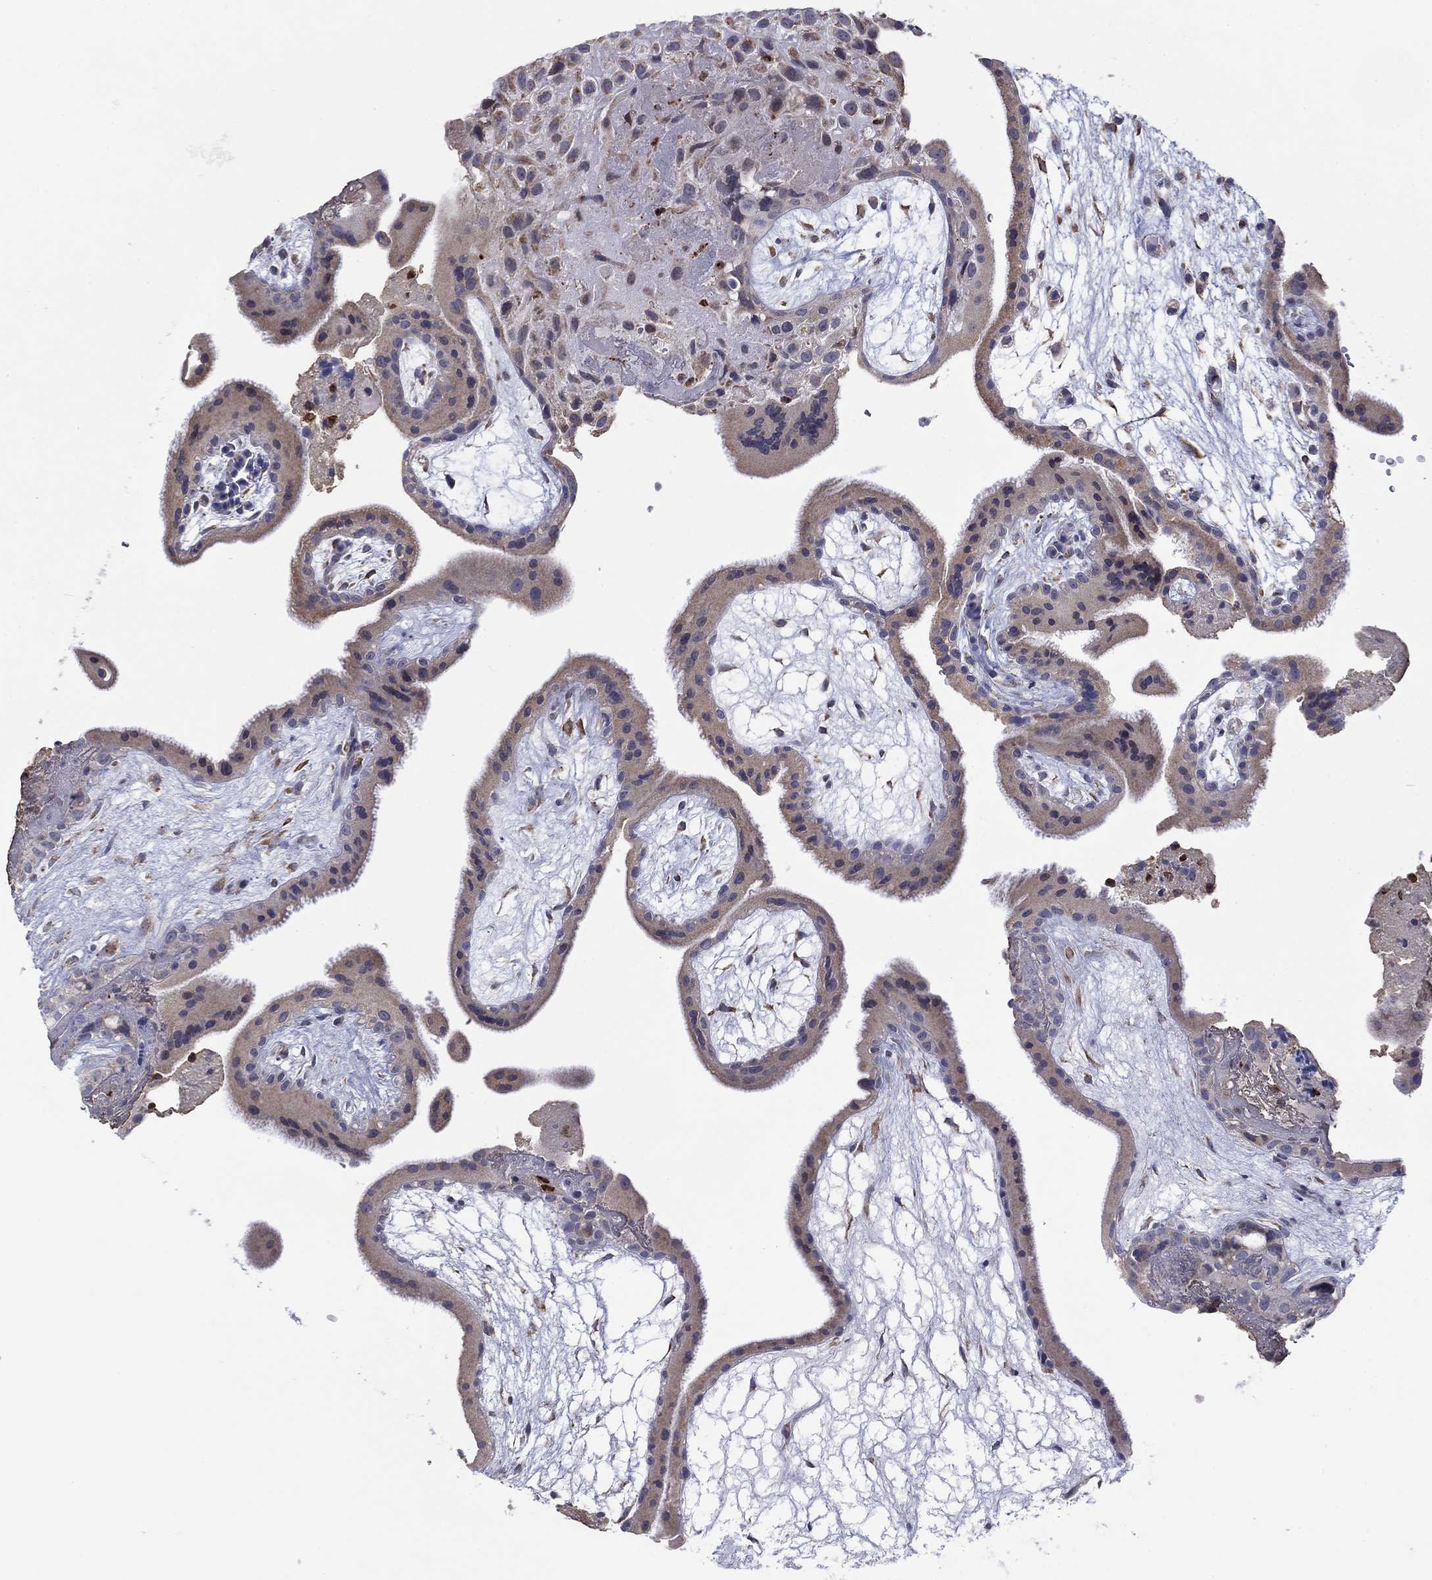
{"staining": {"intensity": "weak", "quantity": "25%-75%", "location": "cytoplasmic/membranous"}, "tissue": "placenta", "cell_type": "Decidual cells", "image_type": "normal", "snomed": [{"axis": "morphology", "description": "Normal tissue, NOS"}, {"axis": "topography", "description": "Placenta"}], "caption": "A brown stain highlights weak cytoplasmic/membranous expression of a protein in decidual cells of normal placenta.", "gene": "MTRFR", "patient": {"sex": "female", "age": 19}}